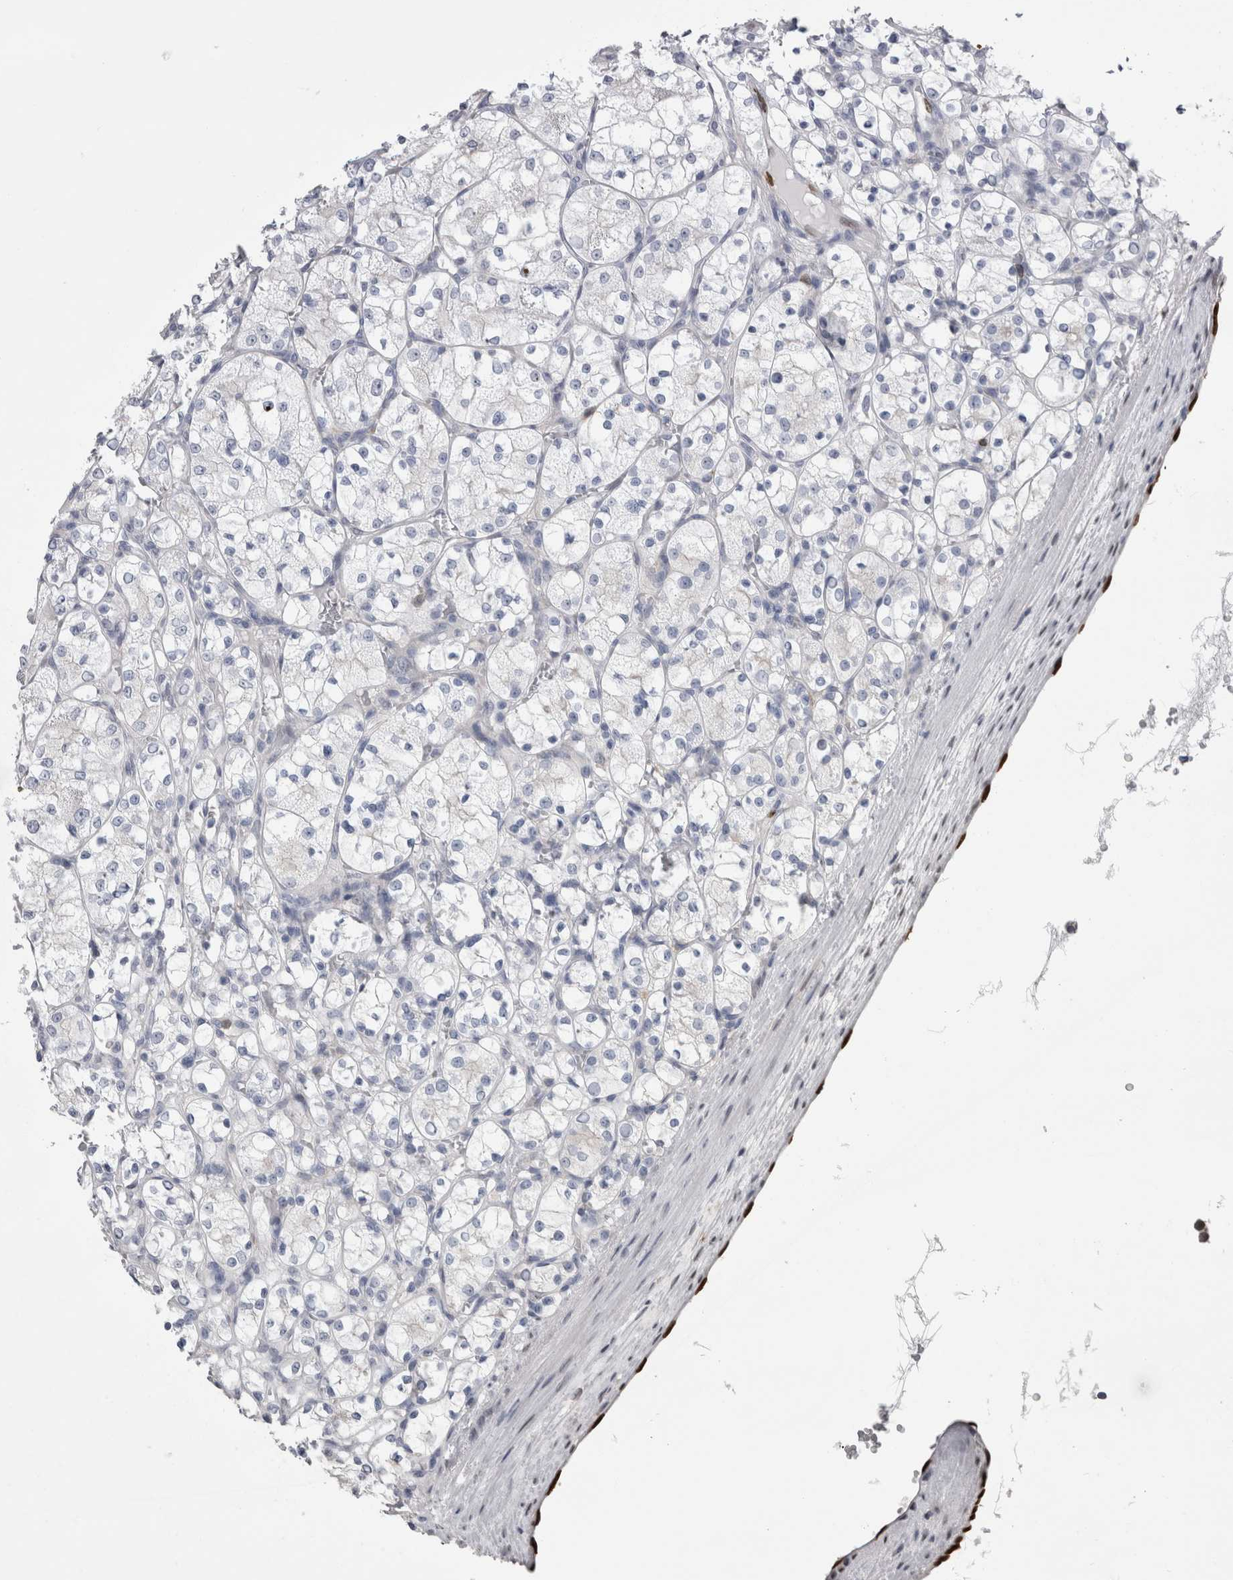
{"staining": {"intensity": "negative", "quantity": "none", "location": "none"}, "tissue": "renal cancer", "cell_type": "Tumor cells", "image_type": "cancer", "snomed": [{"axis": "morphology", "description": "Adenocarcinoma, NOS"}, {"axis": "topography", "description": "Kidney"}], "caption": "Immunohistochemistry image of human adenocarcinoma (renal) stained for a protein (brown), which exhibits no expression in tumor cells.", "gene": "IL33", "patient": {"sex": "female", "age": 69}}